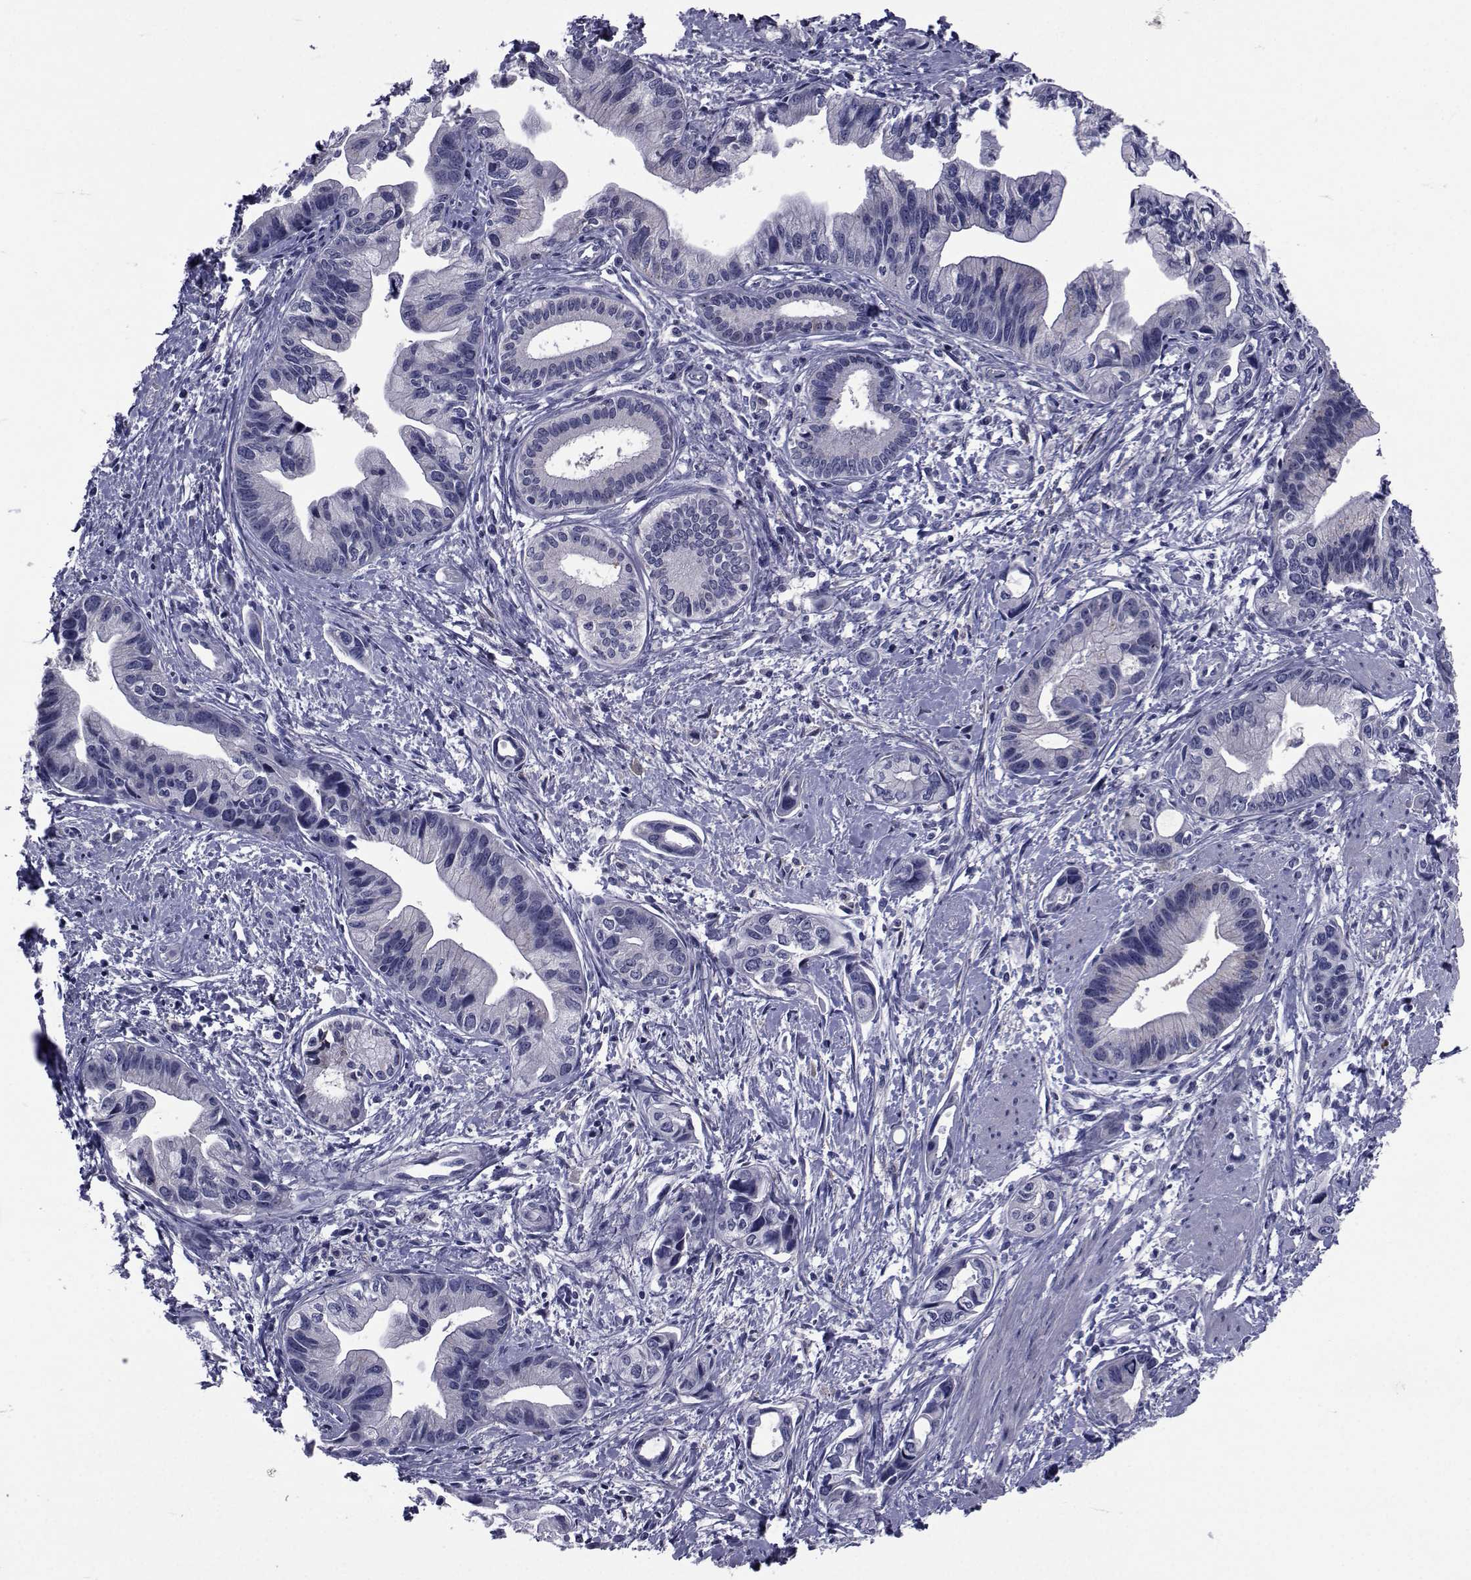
{"staining": {"intensity": "negative", "quantity": "none", "location": "none"}, "tissue": "pancreatic cancer", "cell_type": "Tumor cells", "image_type": "cancer", "snomed": [{"axis": "morphology", "description": "Adenocarcinoma, NOS"}, {"axis": "topography", "description": "Pancreas"}], "caption": "Immunohistochemistry (IHC) photomicrograph of pancreatic cancer stained for a protein (brown), which shows no staining in tumor cells.", "gene": "SEMA5B", "patient": {"sex": "female", "age": 61}}